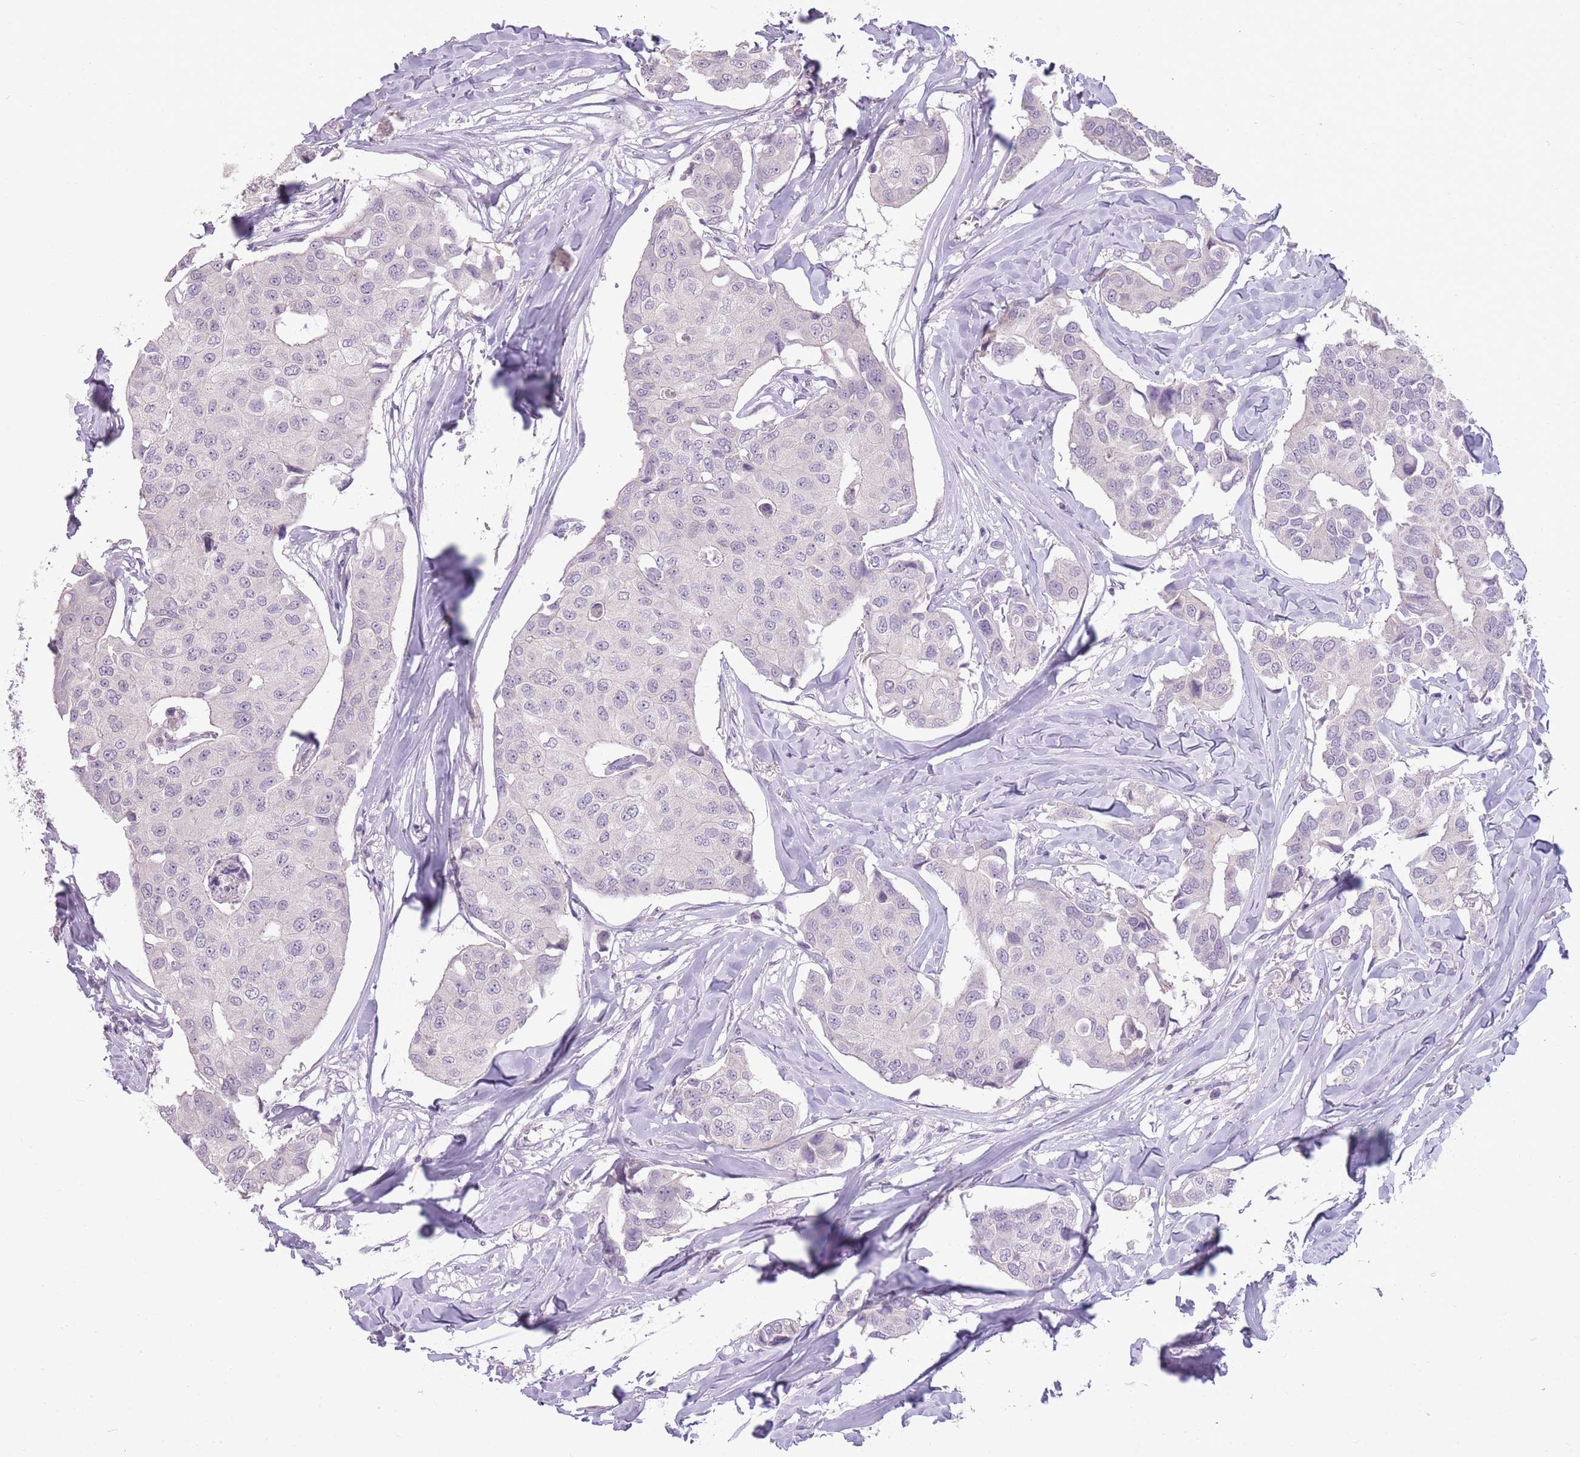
{"staining": {"intensity": "negative", "quantity": "none", "location": "none"}, "tissue": "breast cancer", "cell_type": "Tumor cells", "image_type": "cancer", "snomed": [{"axis": "morphology", "description": "Duct carcinoma"}, {"axis": "topography", "description": "Breast"}], "caption": "This is an IHC histopathology image of human breast invasive ductal carcinoma. There is no expression in tumor cells.", "gene": "ZBTB24", "patient": {"sex": "female", "age": 80}}